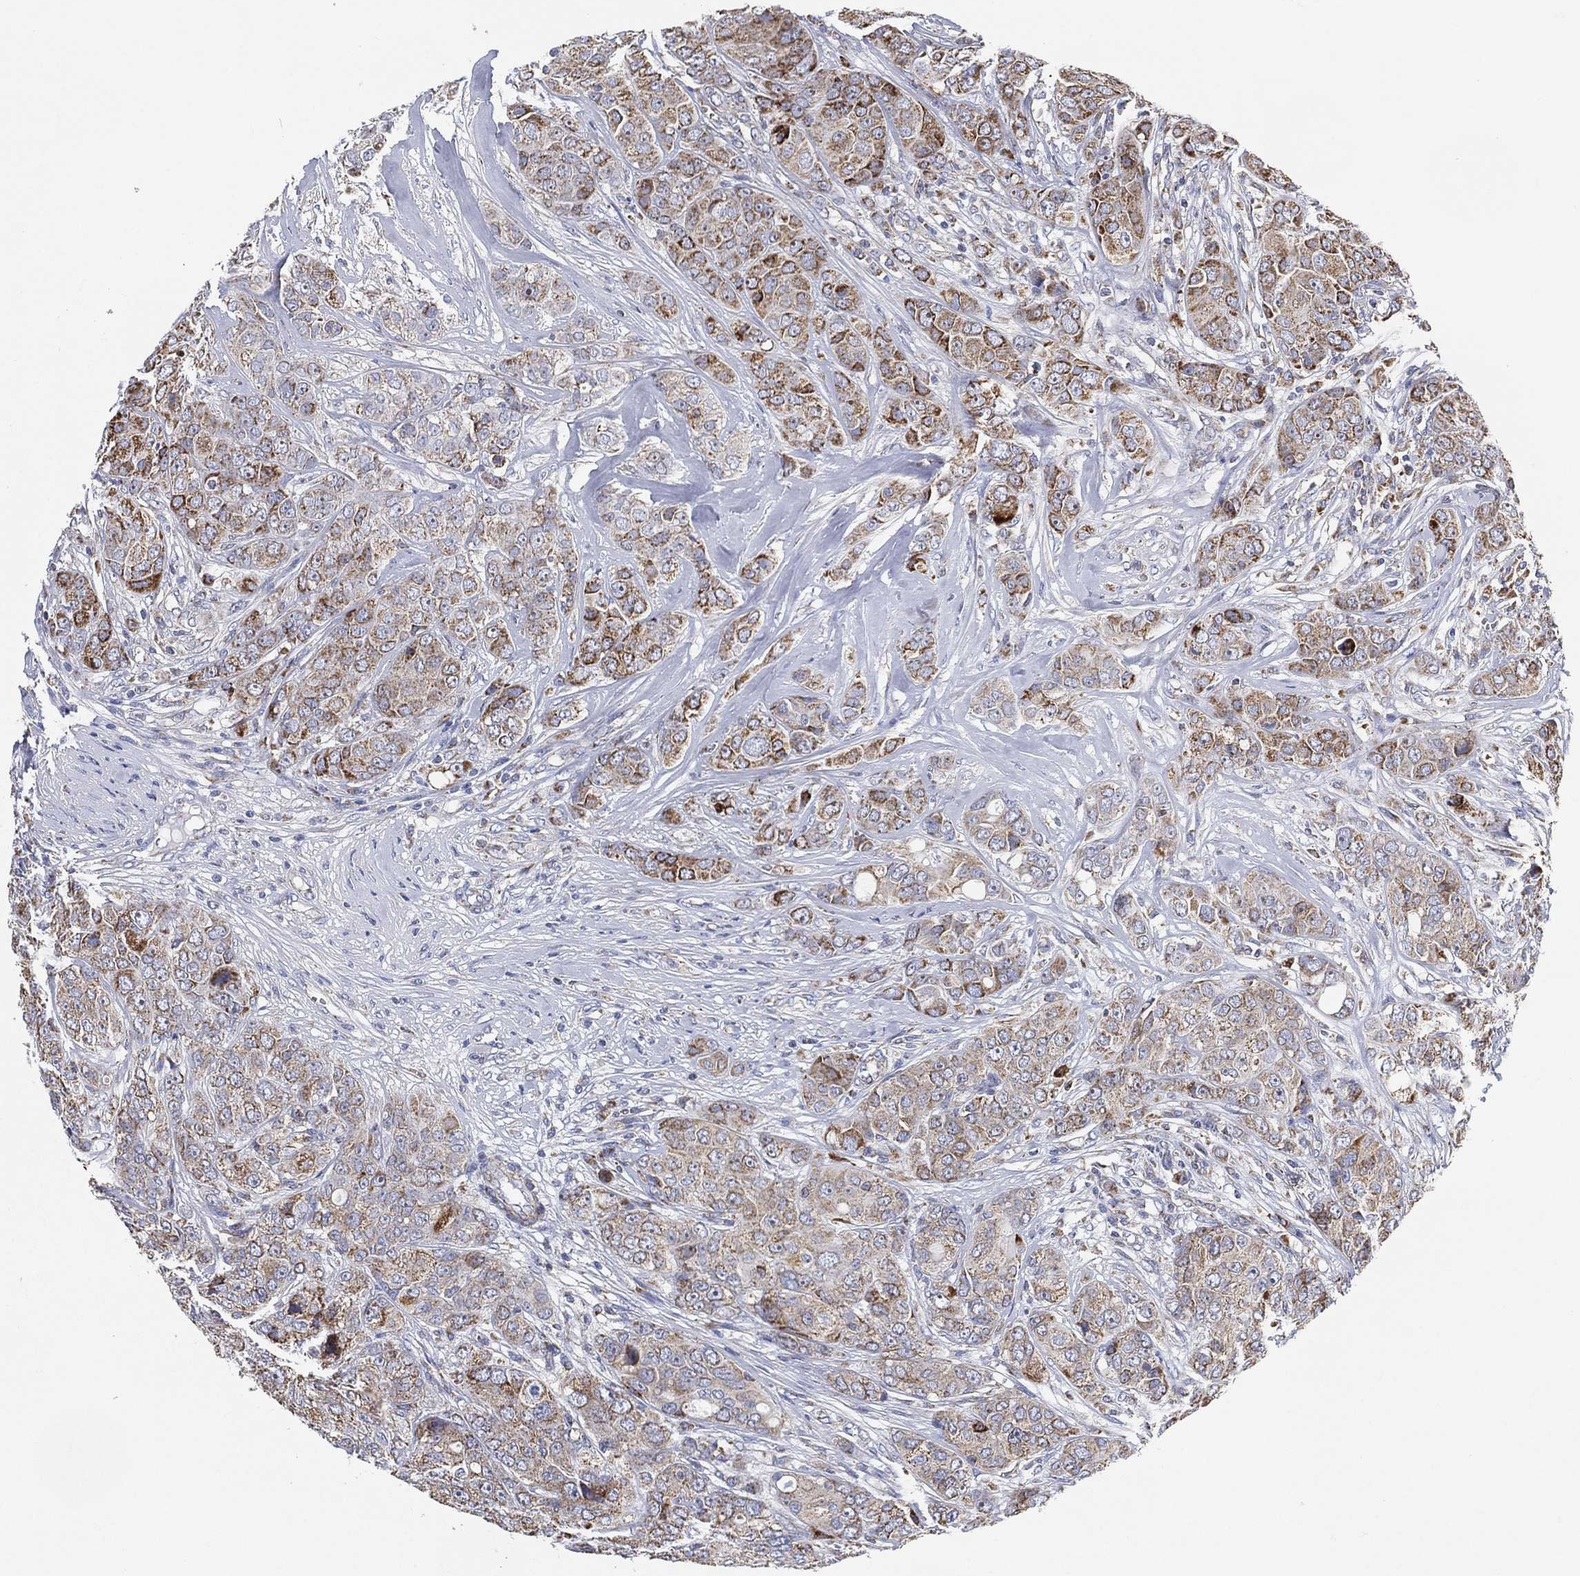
{"staining": {"intensity": "strong", "quantity": "<25%", "location": "cytoplasmic/membranous"}, "tissue": "breast cancer", "cell_type": "Tumor cells", "image_type": "cancer", "snomed": [{"axis": "morphology", "description": "Duct carcinoma"}, {"axis": "topography", "description": "Breast"}], "caption": "Breast invasive ductal carcinoma stained for a protein (brown) shows strong cytoplasmic/membranous positive positivity in about <25% of tumor cells.", "gene": "GCAT", "patient": {"sex": "female", "age": 43}}